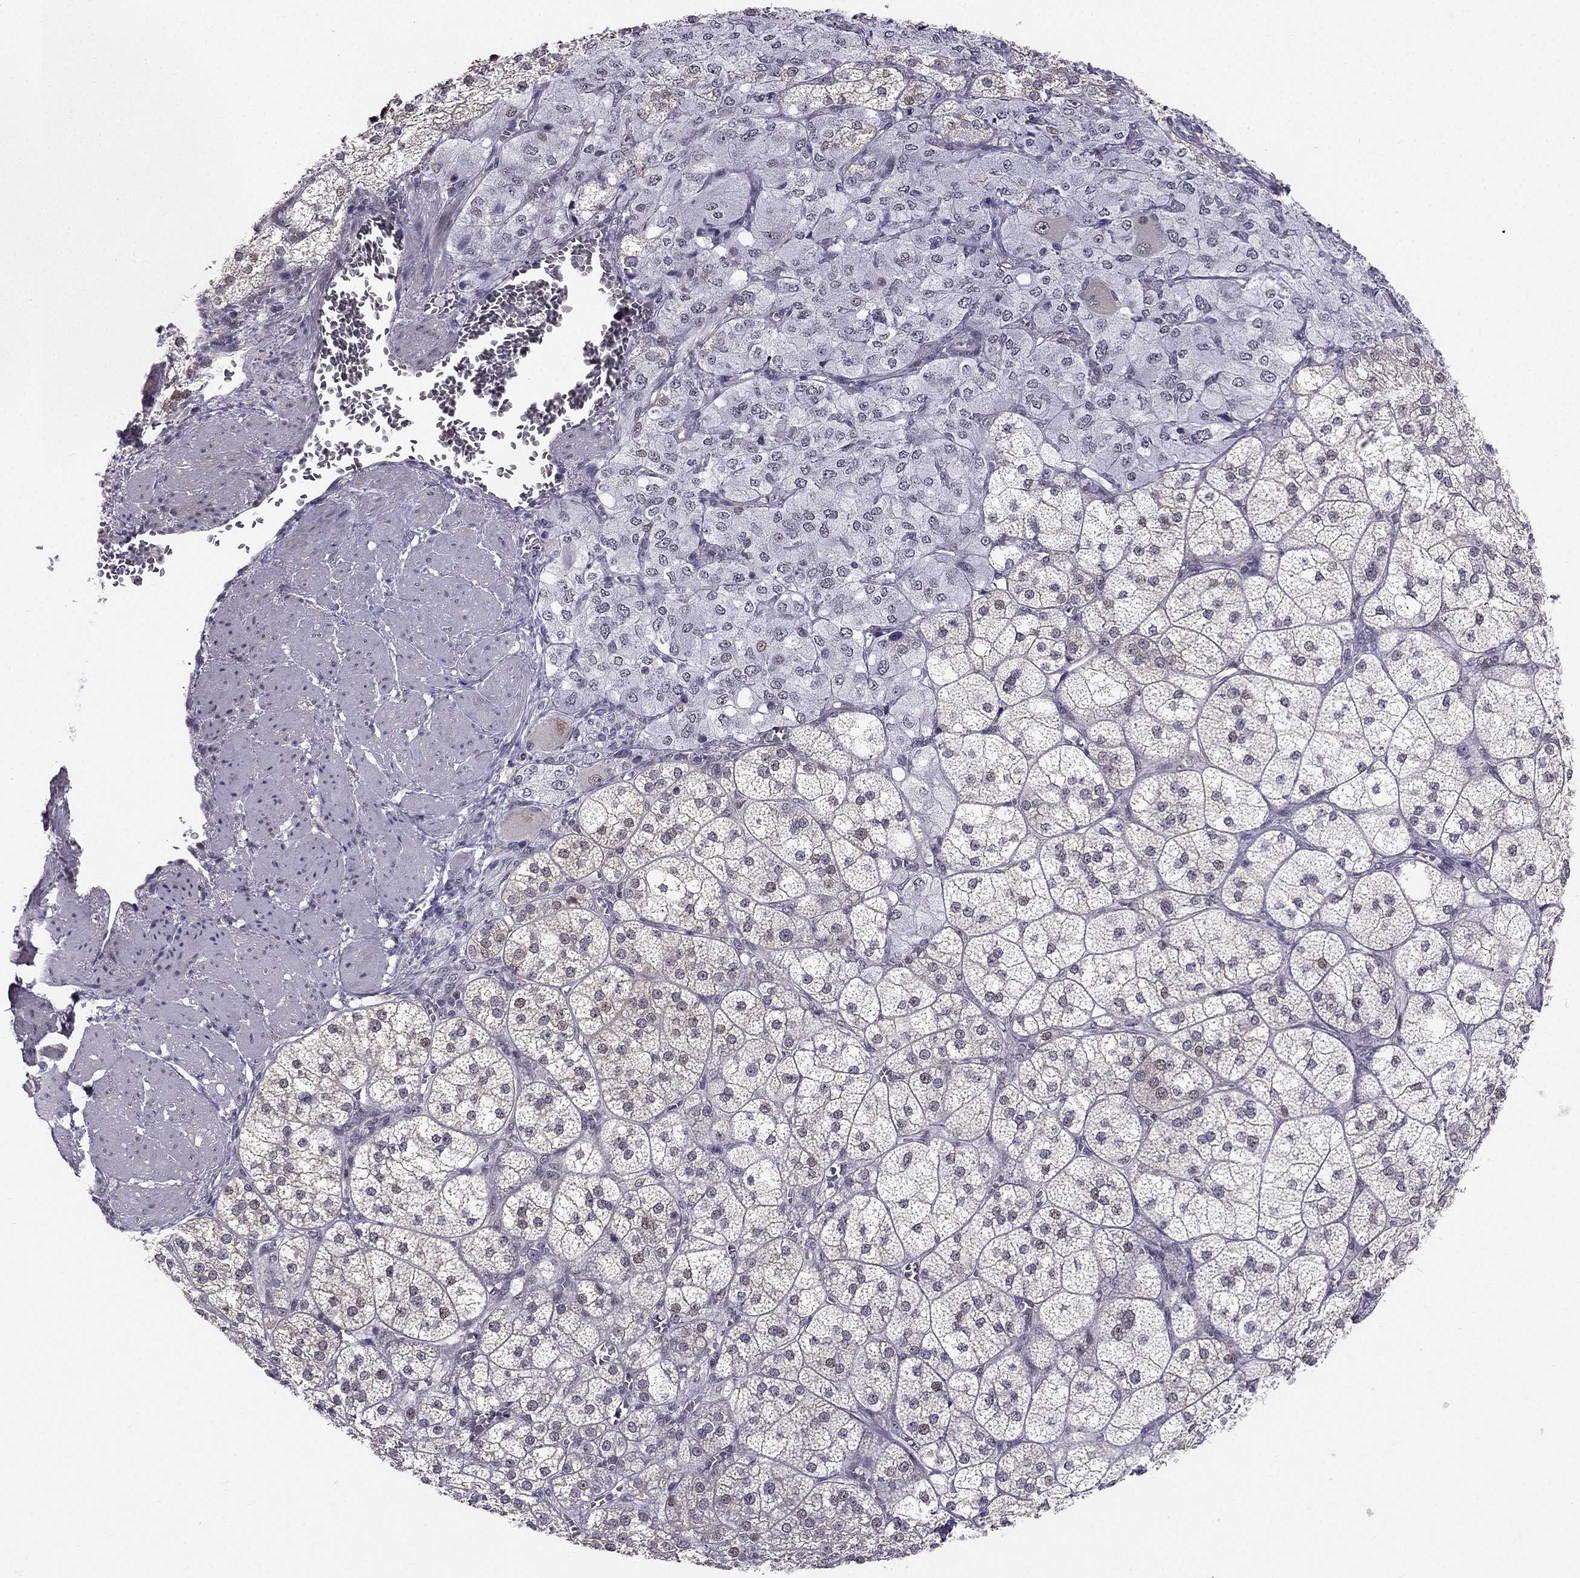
{"staining": {"intensity": "weak", "quantity": "<25%", "location": "nuclear"}, "tissue": "adrenal gland", "cell_type": "Glandular cells", "image_type": "normal", "snomed": [{"axis": "morphology", "description": "Normal tissue, NOS"}, {"axis": "topography", "description": "Adrenal gland"}], "caption": "Immunohistochemical staining of benign adrenal gland shows no significant positivity in glandular cells.", "gene": "RPRD2", "patient": {"sex": "female", "age": 60}}